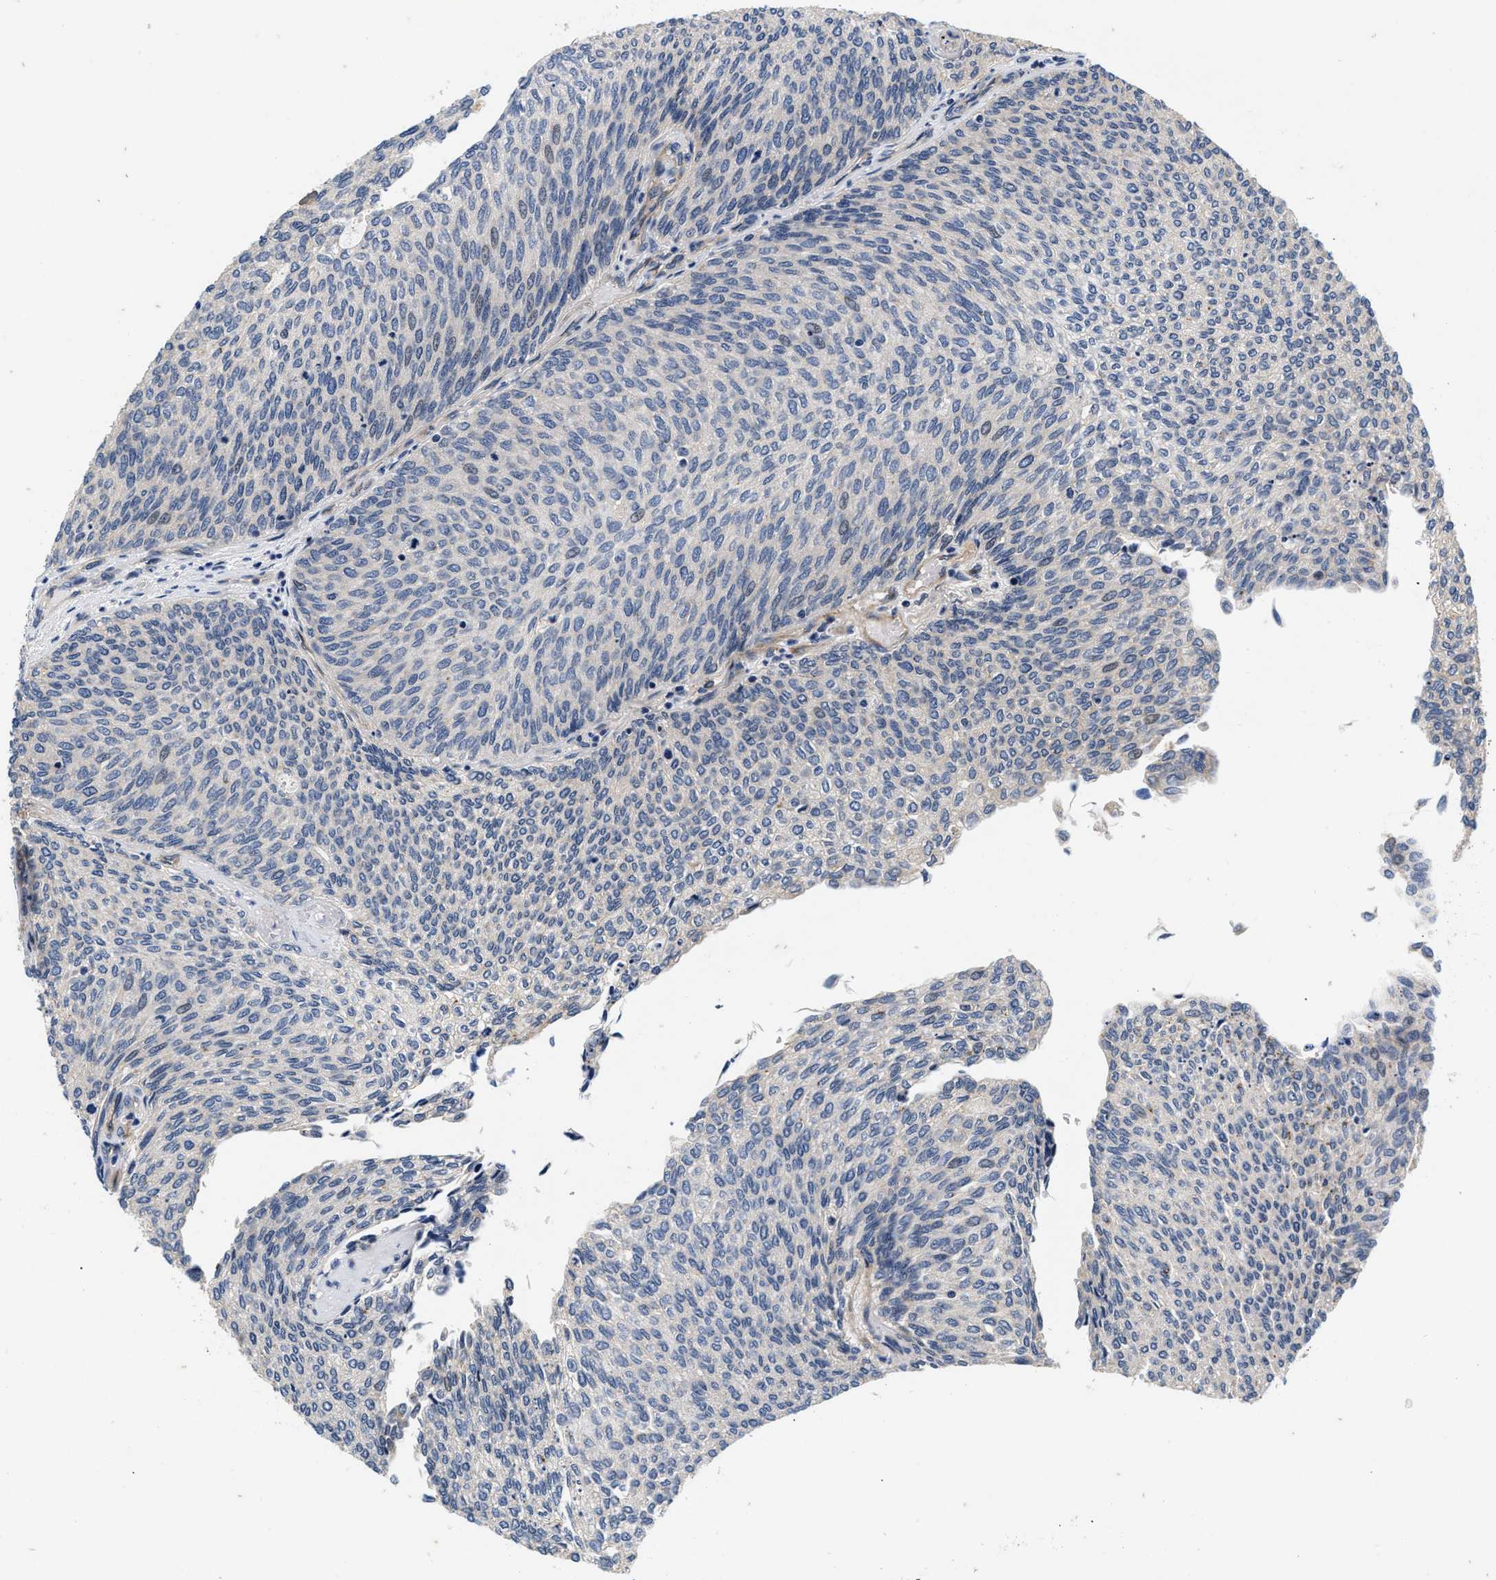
{"staining": {"intensity": "negative", "quantity": "none", "location": "none"}, "tissue": "urothelial cancer", "cell_type": "Tumor cells", "image_type": "cancer", "snomed": [{"axis": "morphology", "description": "Urothelial carcinoma, Low grade"}, {"axis": "topography", "description": "Urinary bladder"}], "caption": "This is a micrograph of IHC staining of urothelial cancer, which shows no expression in tumor cells. (Brightfield microscopy of DAB IHC at high magnification).", "gene": "NME6", "patient": {"sex": "female", "age": 79}}